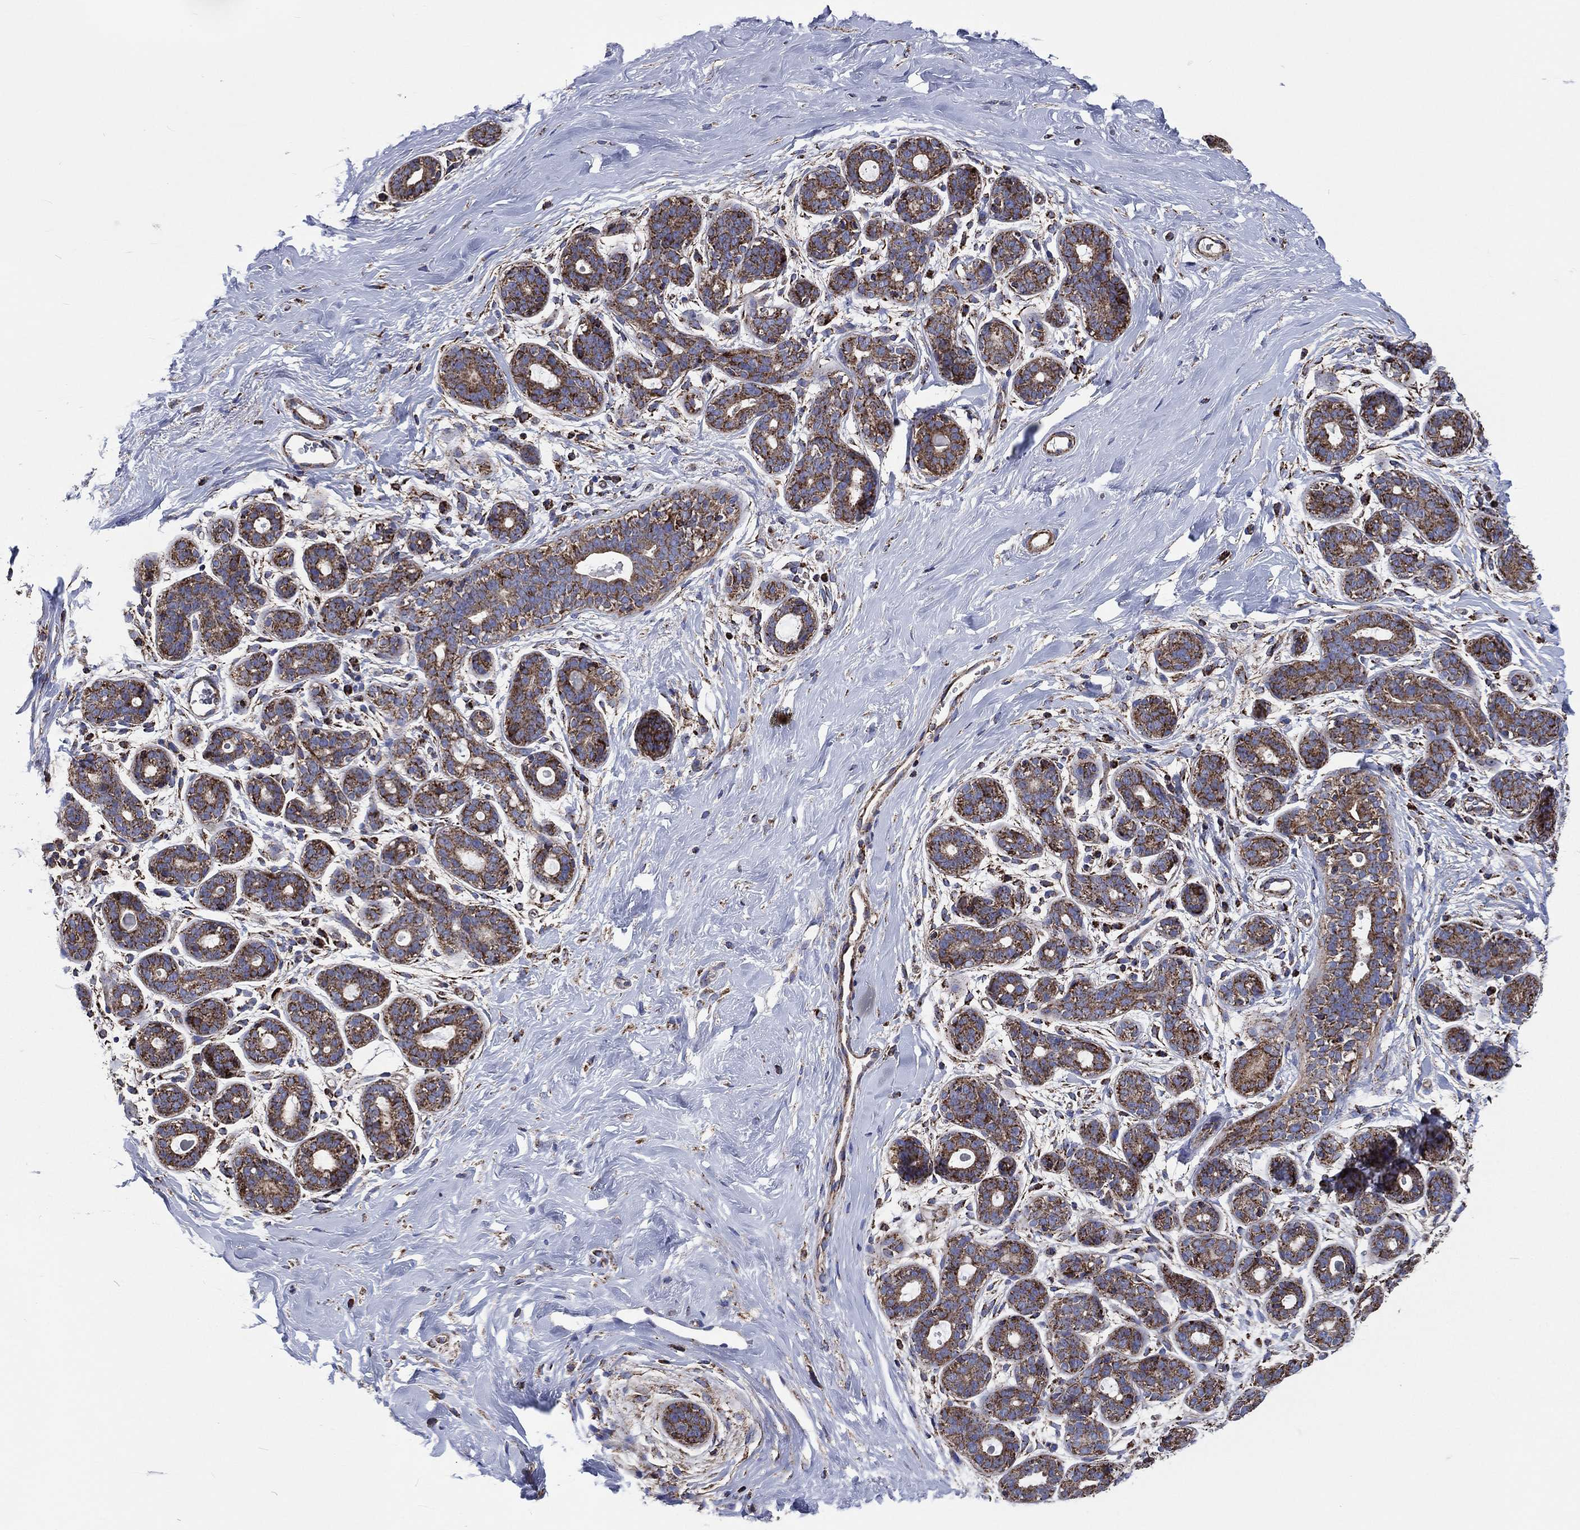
{"staining": {"intensity": "strong", "quantity": "25%-75%", "location": "cytoplasmic/membranous"}, "tissue": "breast", "cell_type": "Glandular cells", "image_type": "normal", "snomed": [{"axis": "morphology", "description": "Normal tissue, NOS"}, {"axis": "topography", "description": "Breast"}], "caption": "This image demonstrates IHC staining of normal human breast, with high strong cytoplasmic/membranous expression in approximately 25%-75% of glandular cells.", "gene": "ANKRD37", "patient": {"sex": "female", "age": 43}}